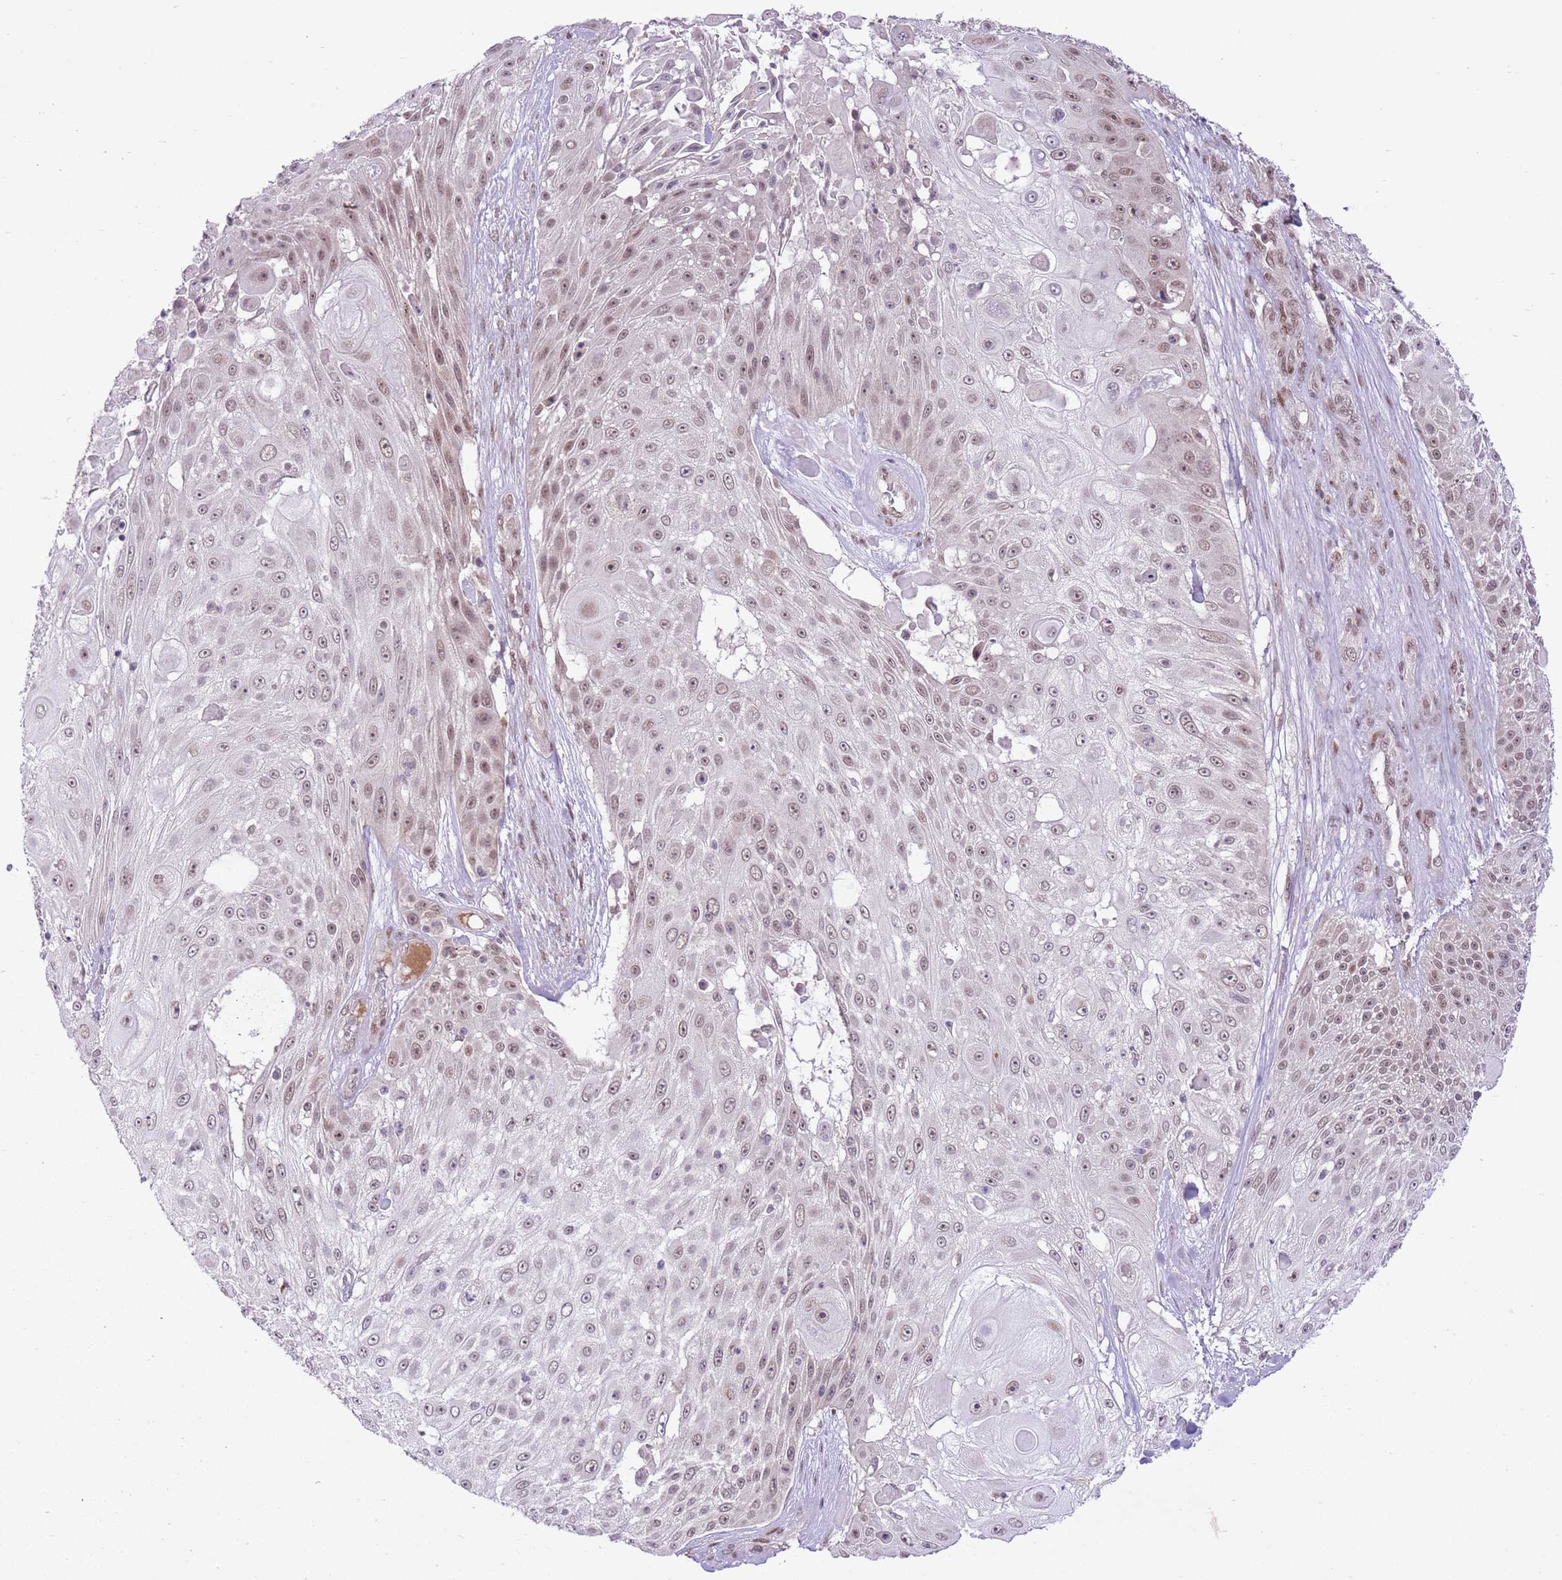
{"staining": {"intensity": "weak", "quantity": "25%-75%", "location": "nuclear"}, "tissue": "skin cancer", "cell_type": "Tumor cells", "image_type": "cancer", "snomed": [{"axis": "morphology", "description": "Squamous cell carcinoma, NOS"}, {"axis": "topography", "description": "Skin"}], "caption": "An image of human squamous cell carcinoma (skin) stained for a protein demonstrates weak nuclear brown staining in tumor cells.", "gene": "NACC2", "patient": {"sex": "female", "age": 86}}